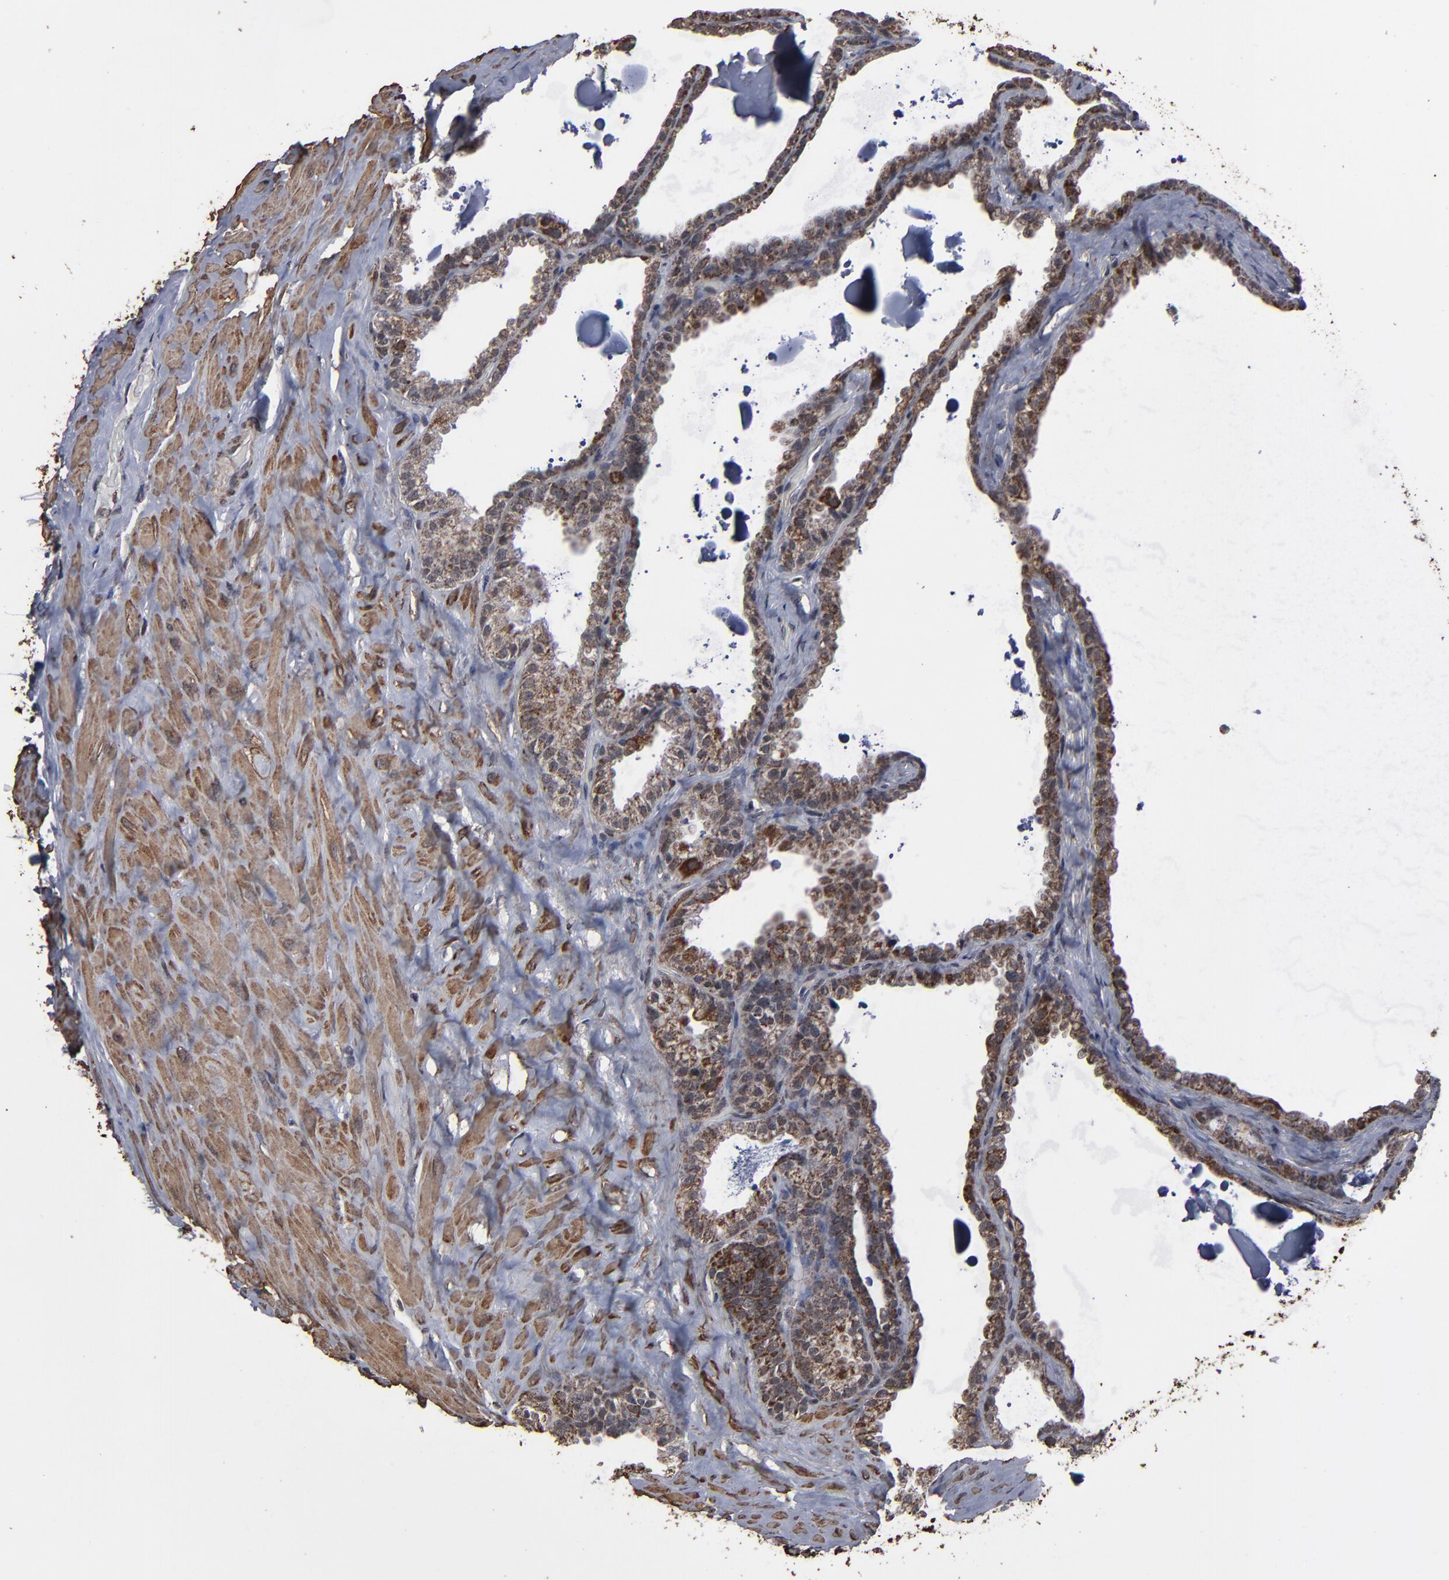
{"staining": {"intensity": "moderate", "quantity": ">75%", "location": "cytoplasmic/membranous"}, "tissue": "seminal vesicle", "cell_type": "Glandular cells", "image_type": "normal", "snomed": [{"axis": "morphology", "description": "Normal tissue, NOS"}, {"axis": "morphology", "description": "Inflammation, NOS"}, {"axis": "topography", "description": "Urinary bladder"}, {"axis": "topography", "description": "Prostate"}, {"axis": "topography", "description": "Seminal veicle"}], "caption": "Normal seminal vesicle was stained to show a protein in brown. There is medium levels of moderate cytoplasmic/membranous positivity in approximately >75% of glandular cells. The staining was performed using DAB to visualize the protein expression in brown, while the nuclei were stained in blue with hematoxylin (Magnification: 20x).", "gene": "BNIP3", "patient": {"sex": "male", "age": 82}}